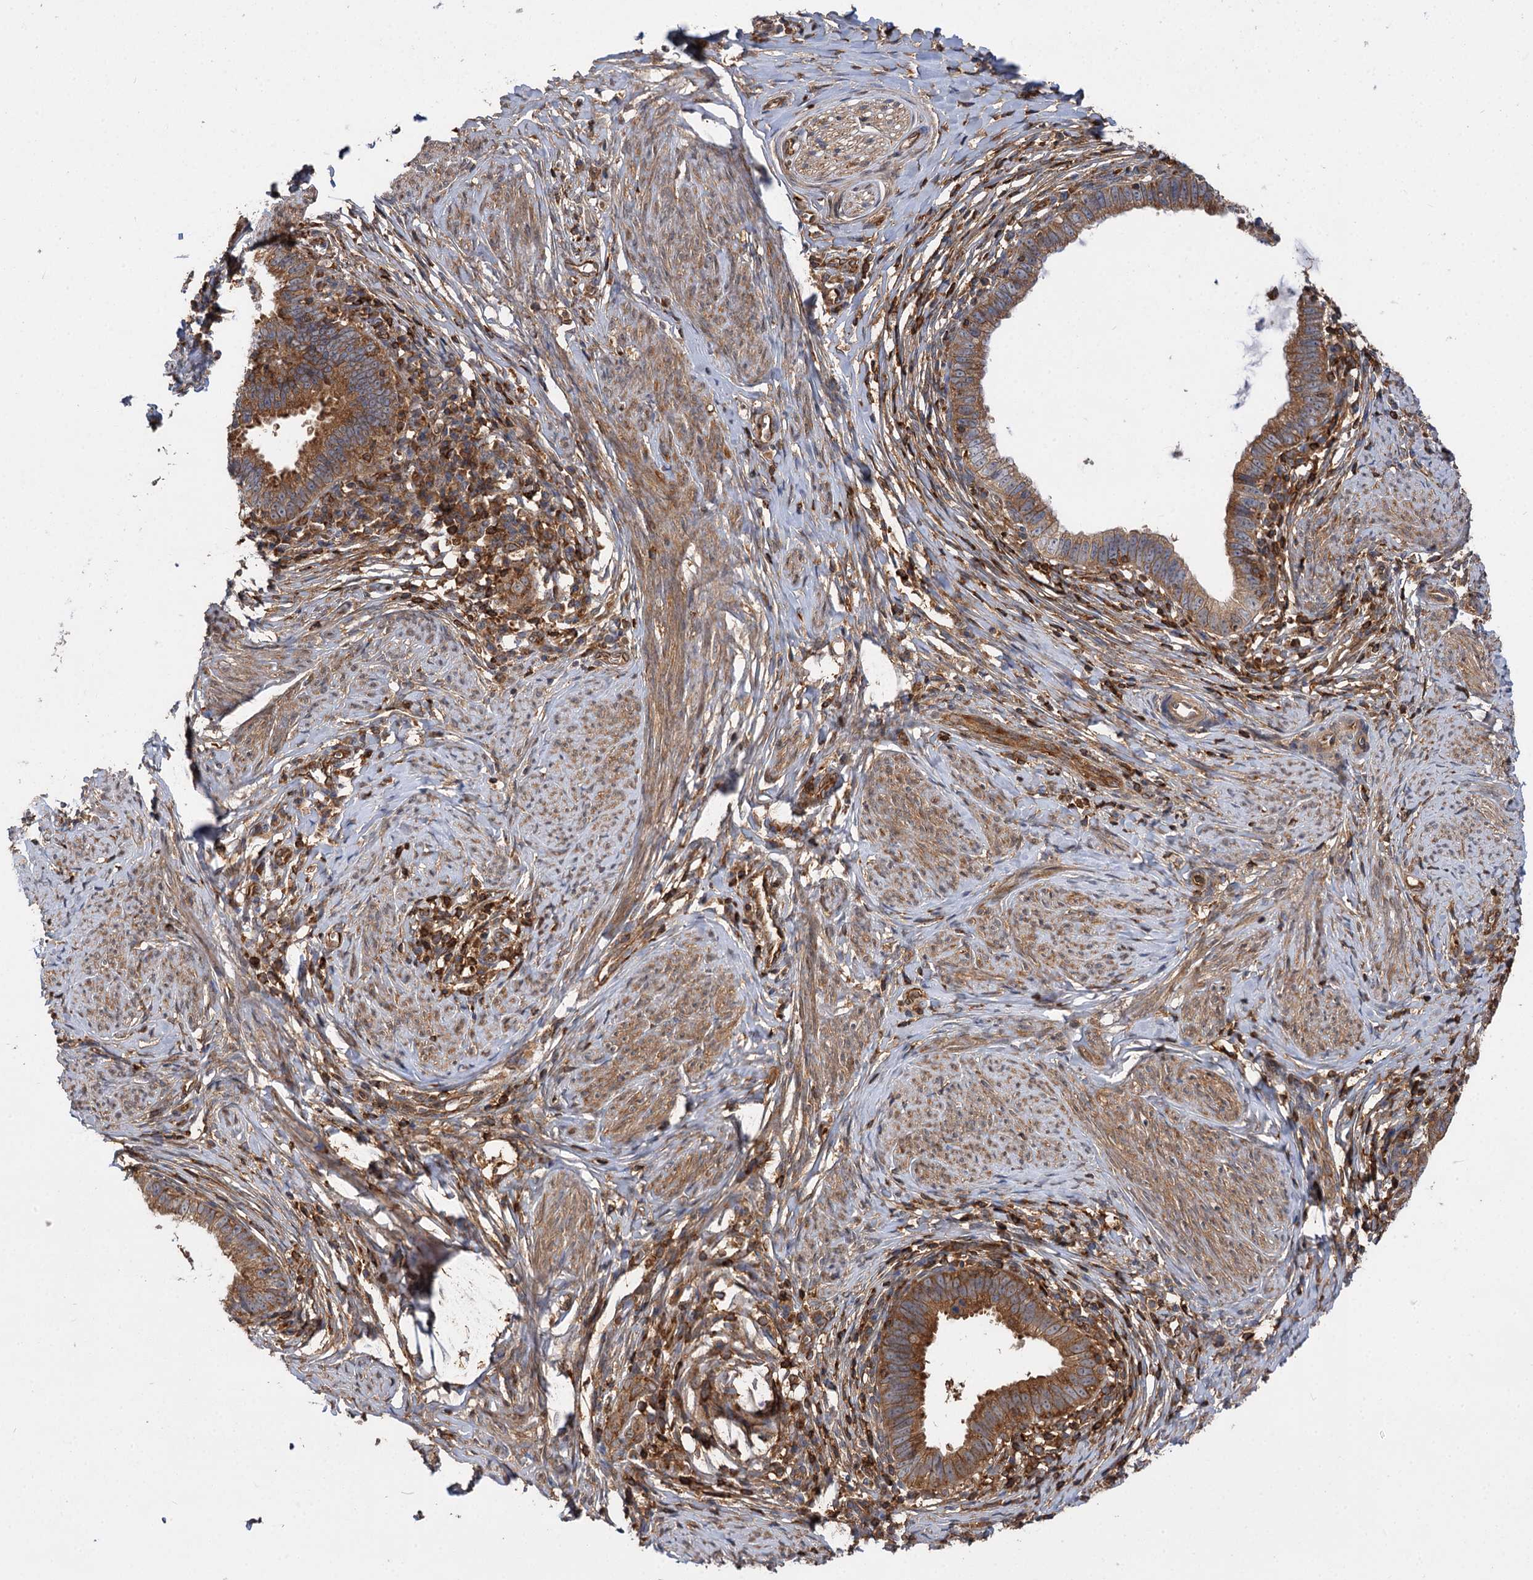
{"staining": {"intensity": "moderate", "quantity": ">75%", "location": "cytoplasmic/membranous"}, "tissue": "cervical cancer", "cell_type": "Tumor cells", "image_type": "cancer", "snomed": [{"axis": "morphology", "description": "Adenocarcinoma, NOS"}, {"axis": "topography", "description": "Cervix"}], "caption": "Protein analysis of adenocarcinoma (cervical) tissue displays moderate cytoplasmic/membranous expression in about >75% of tumor cells. The staining was performed using DAB (3,3'-diaminobenzidine) to visualize the protein expression in brown, while the nuclei were stained in blue with hematoxylin (Magnification: 20x).", "gene": "PACS1", "patient": {"sex": "female", "age": 36}}